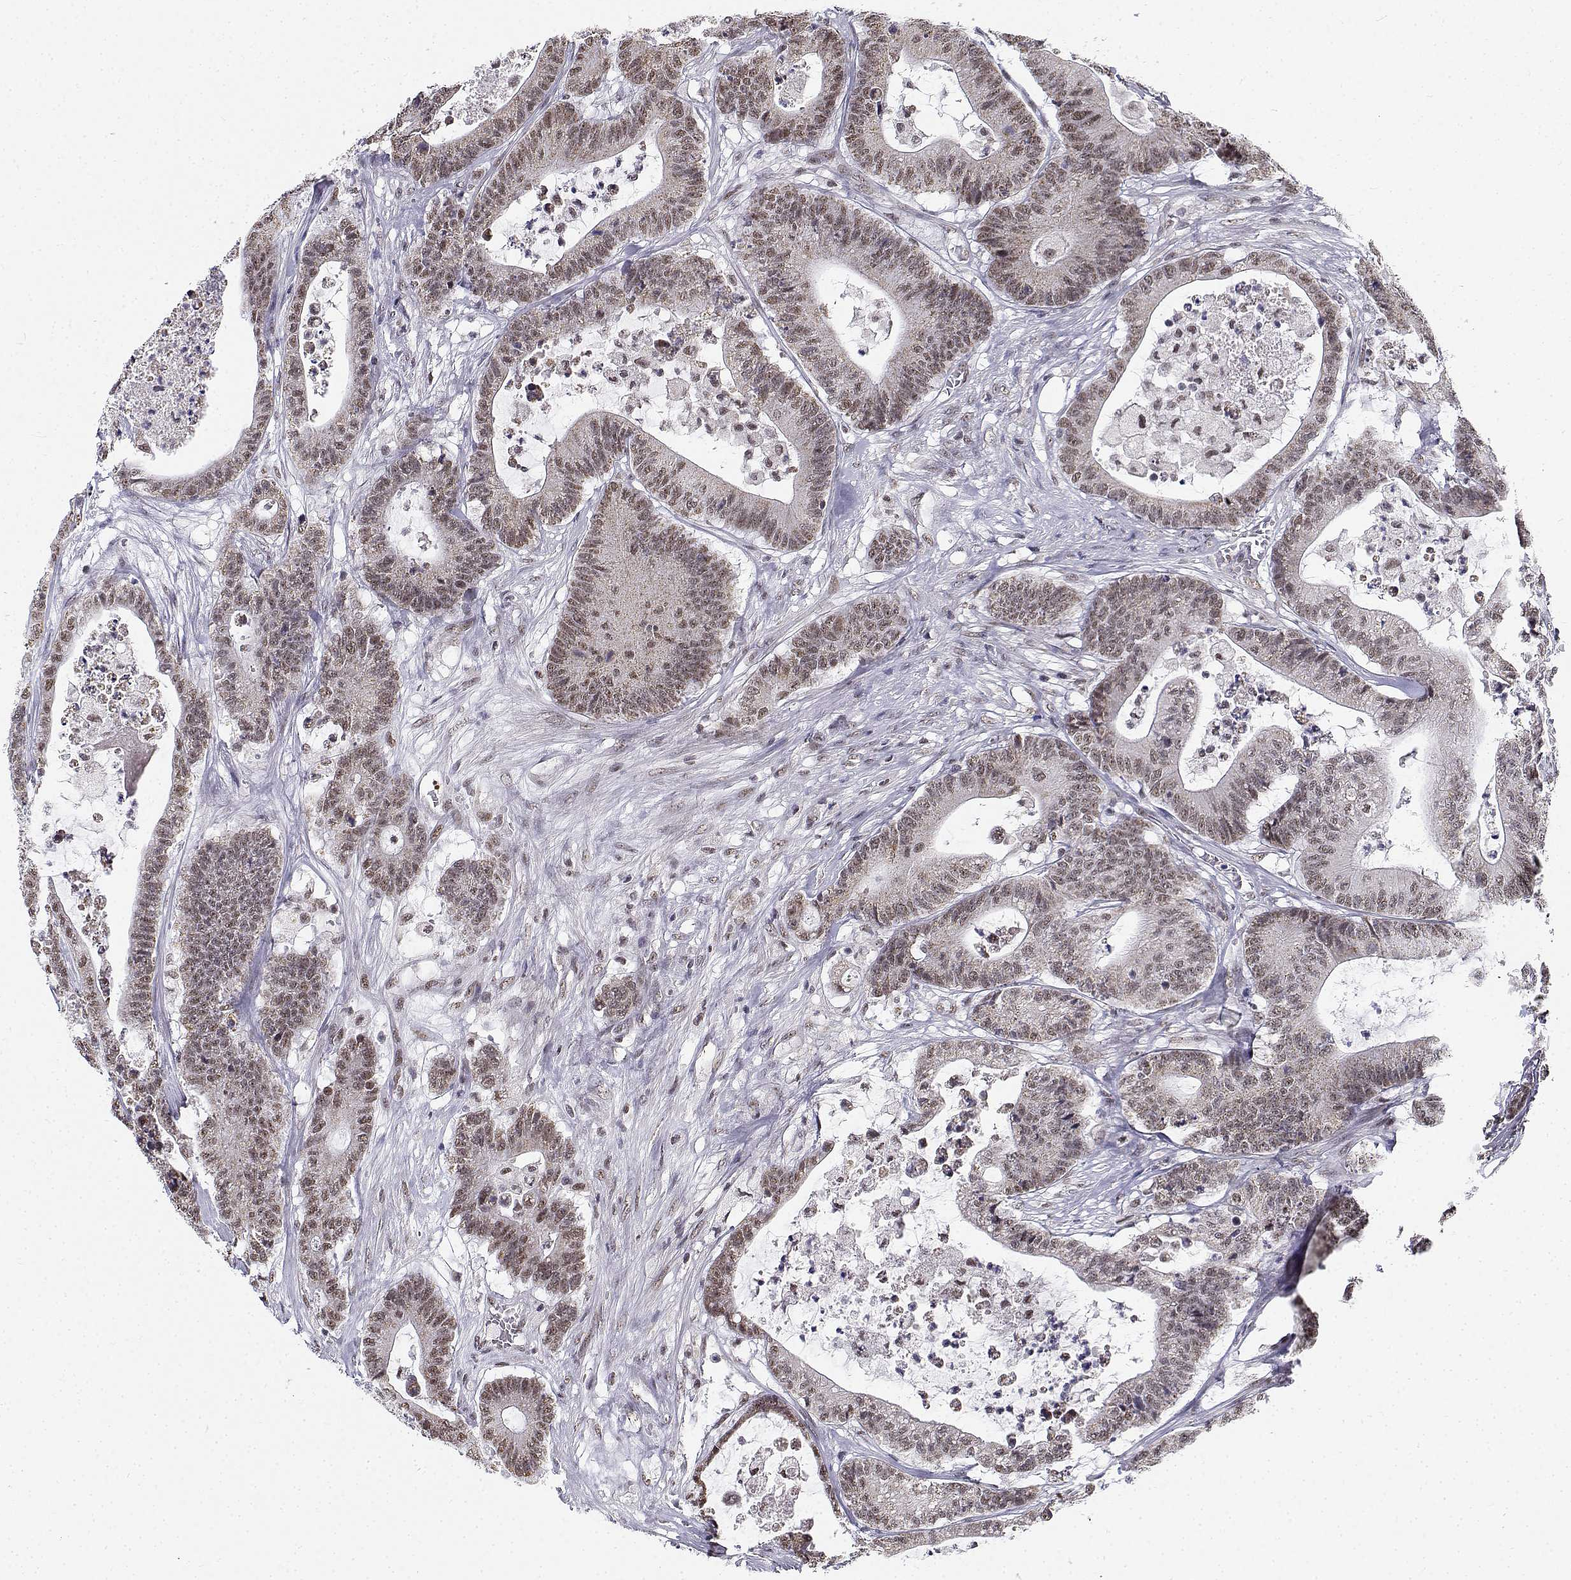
{"staining": {"intensity": "weak", "quantity": ">75%", "location": "nuclear"}, "tissue": "colorectal cancer", "cell_type": "Tumor cells", "image_type": "cancer", "snomed": [{"axis": "morphology", "description": "Adenocarcinoma, NOS"}, {"axis": "topography", "description": "Colon"}], "caption": "Human colorectal cancer (adenocarcinoma) stained for a protein (brown) reveals weak nuclear positive expression in about >75% of tumor cells.", "gene": "BCAS2", "patient": {"sex": "female", "age": 84}}